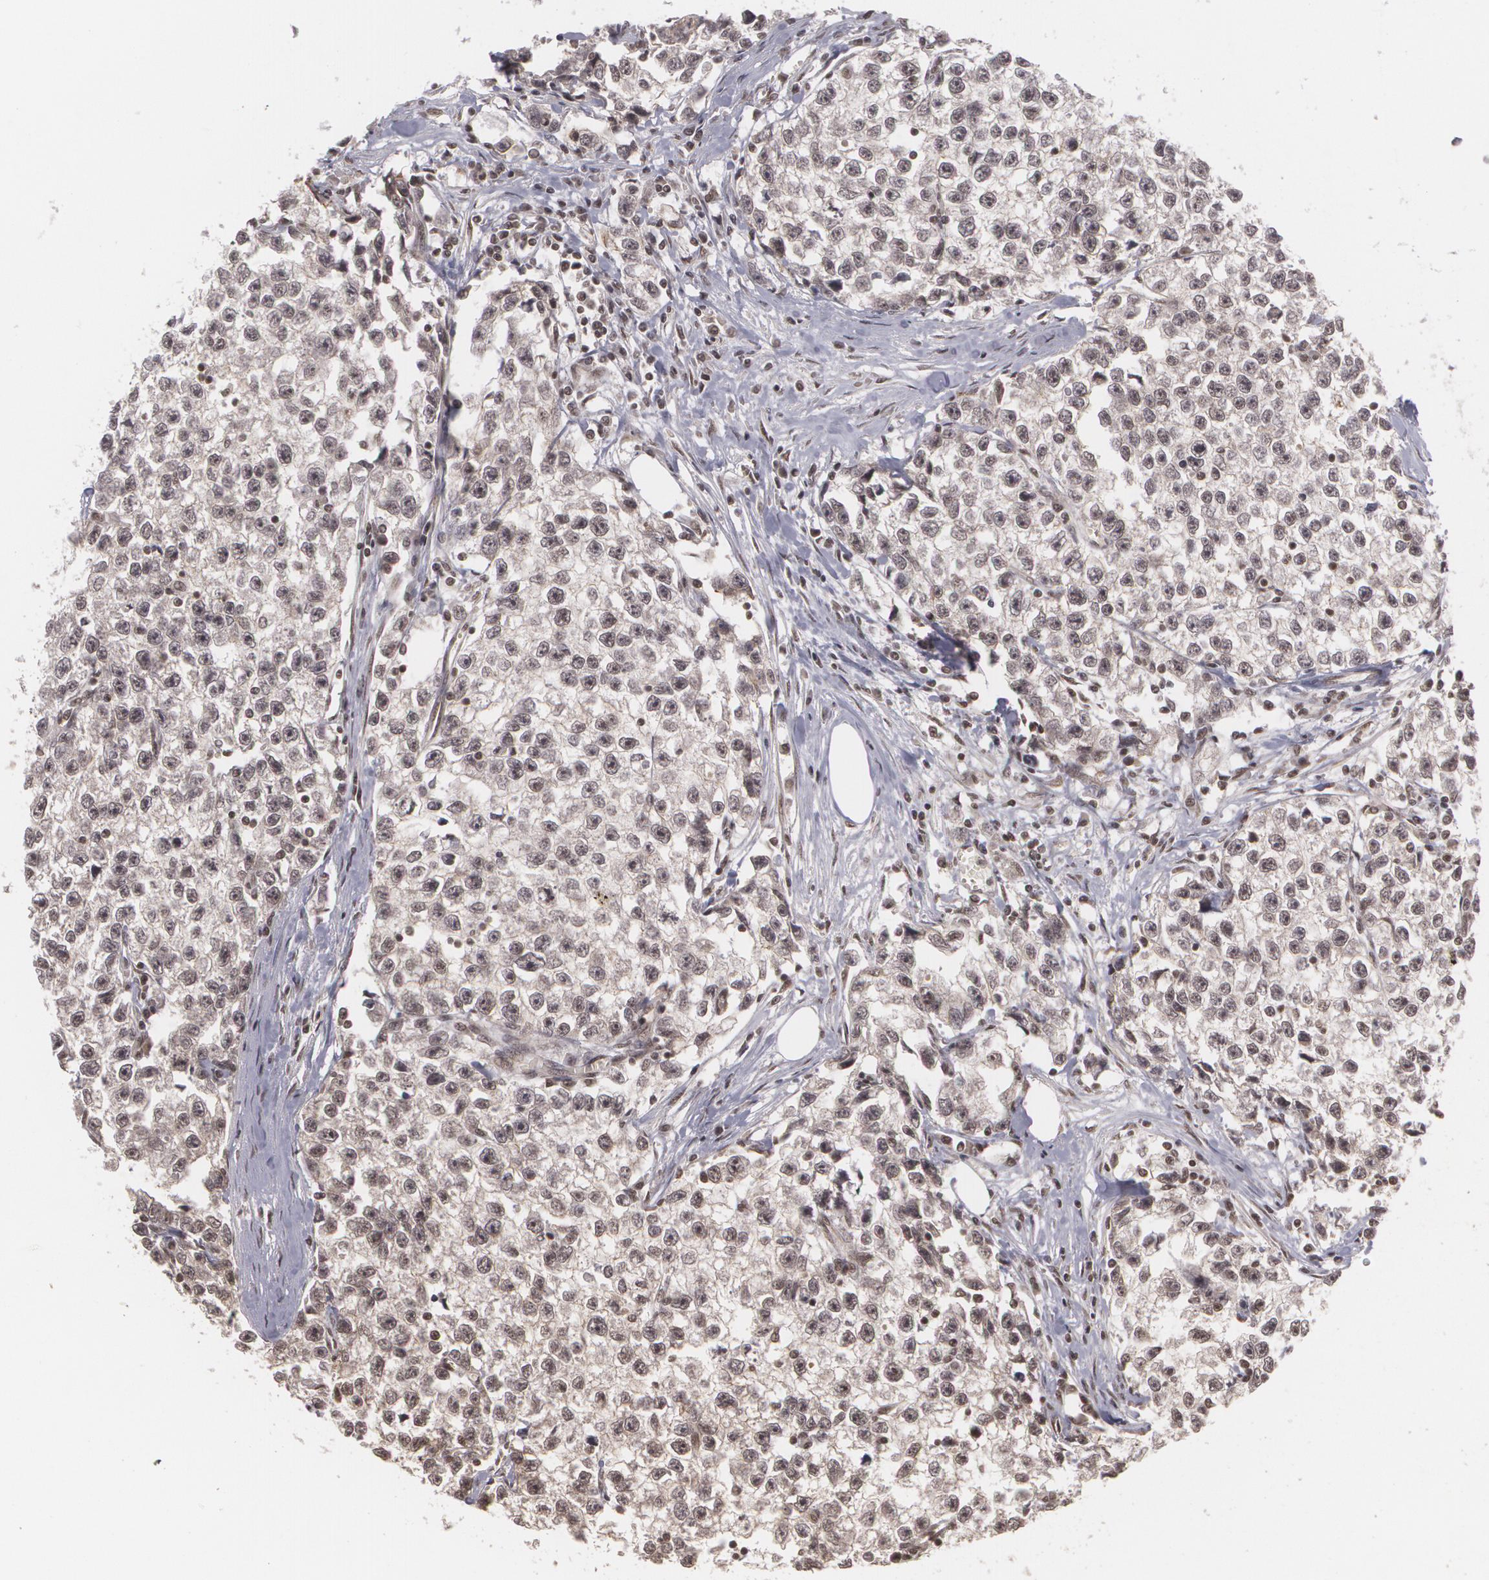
{"staining": {"intensity": "moderate", "quantity": ">75%", "location": "nuclear"}, "tissue": "testis cancer", "cell_type": "Tumor cells", "image_type": "cancer", "snomed": [{"axis": "morphology", "description": "Seminoma, NOS"}, {"axis": "morphology", "description": "Carcinoma, Embryonal, NOS"}, {"axis": "topography", "description": "Testis"}], "caption": "Testis embryonal carcinoma stained with DAB IHC exhibits medium levels of moderate nuclear staining in approximately >75% of tumor cells. (DAB IHC with brightfield microscopy, high magnification).", "gene": "RXRB", "patient": {"sex": "male", "age": 30}}